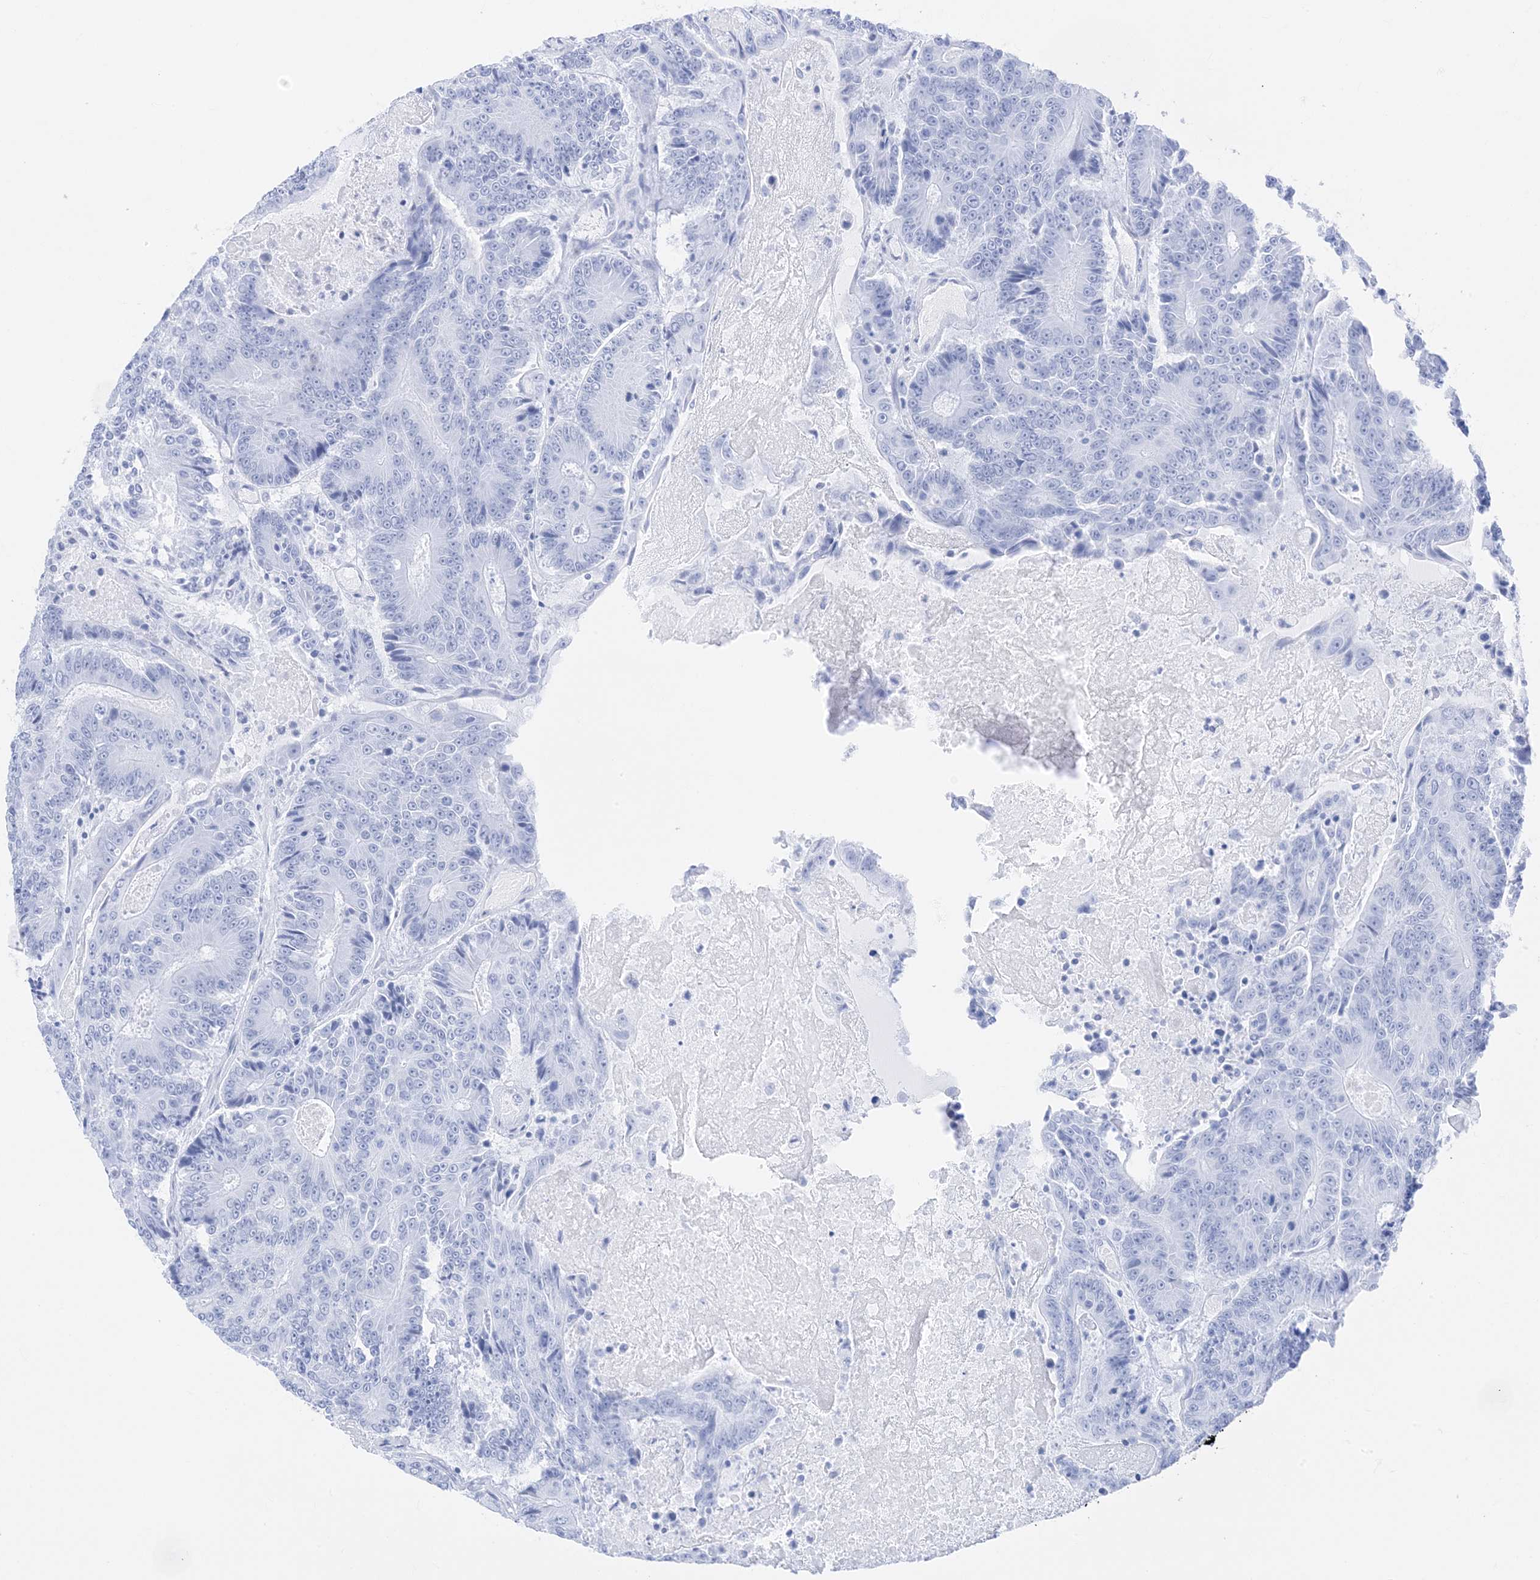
{"staining": {"intensity": "negative", "quantity": "none", "location": "none"}, "tissue": "colorectal cancer", "cell_type": "Tumor cells", "image_type": "cancer", "snomed": [{"axis": "morphology", "description": "Adenocarcinoma, NOS"}, {"axis": "topography", "description": "Colon"}], "caption": "Immunohistochemistry image of neoplastic tissue: human colorectal cancer (adenocarcinoma) stained with DAB (3,3'-diaminobenzidine) exhibits no significant protein staining in tumor cells.", "gene": "MUC17", "patient": {"sex": "male", "age": 83}}